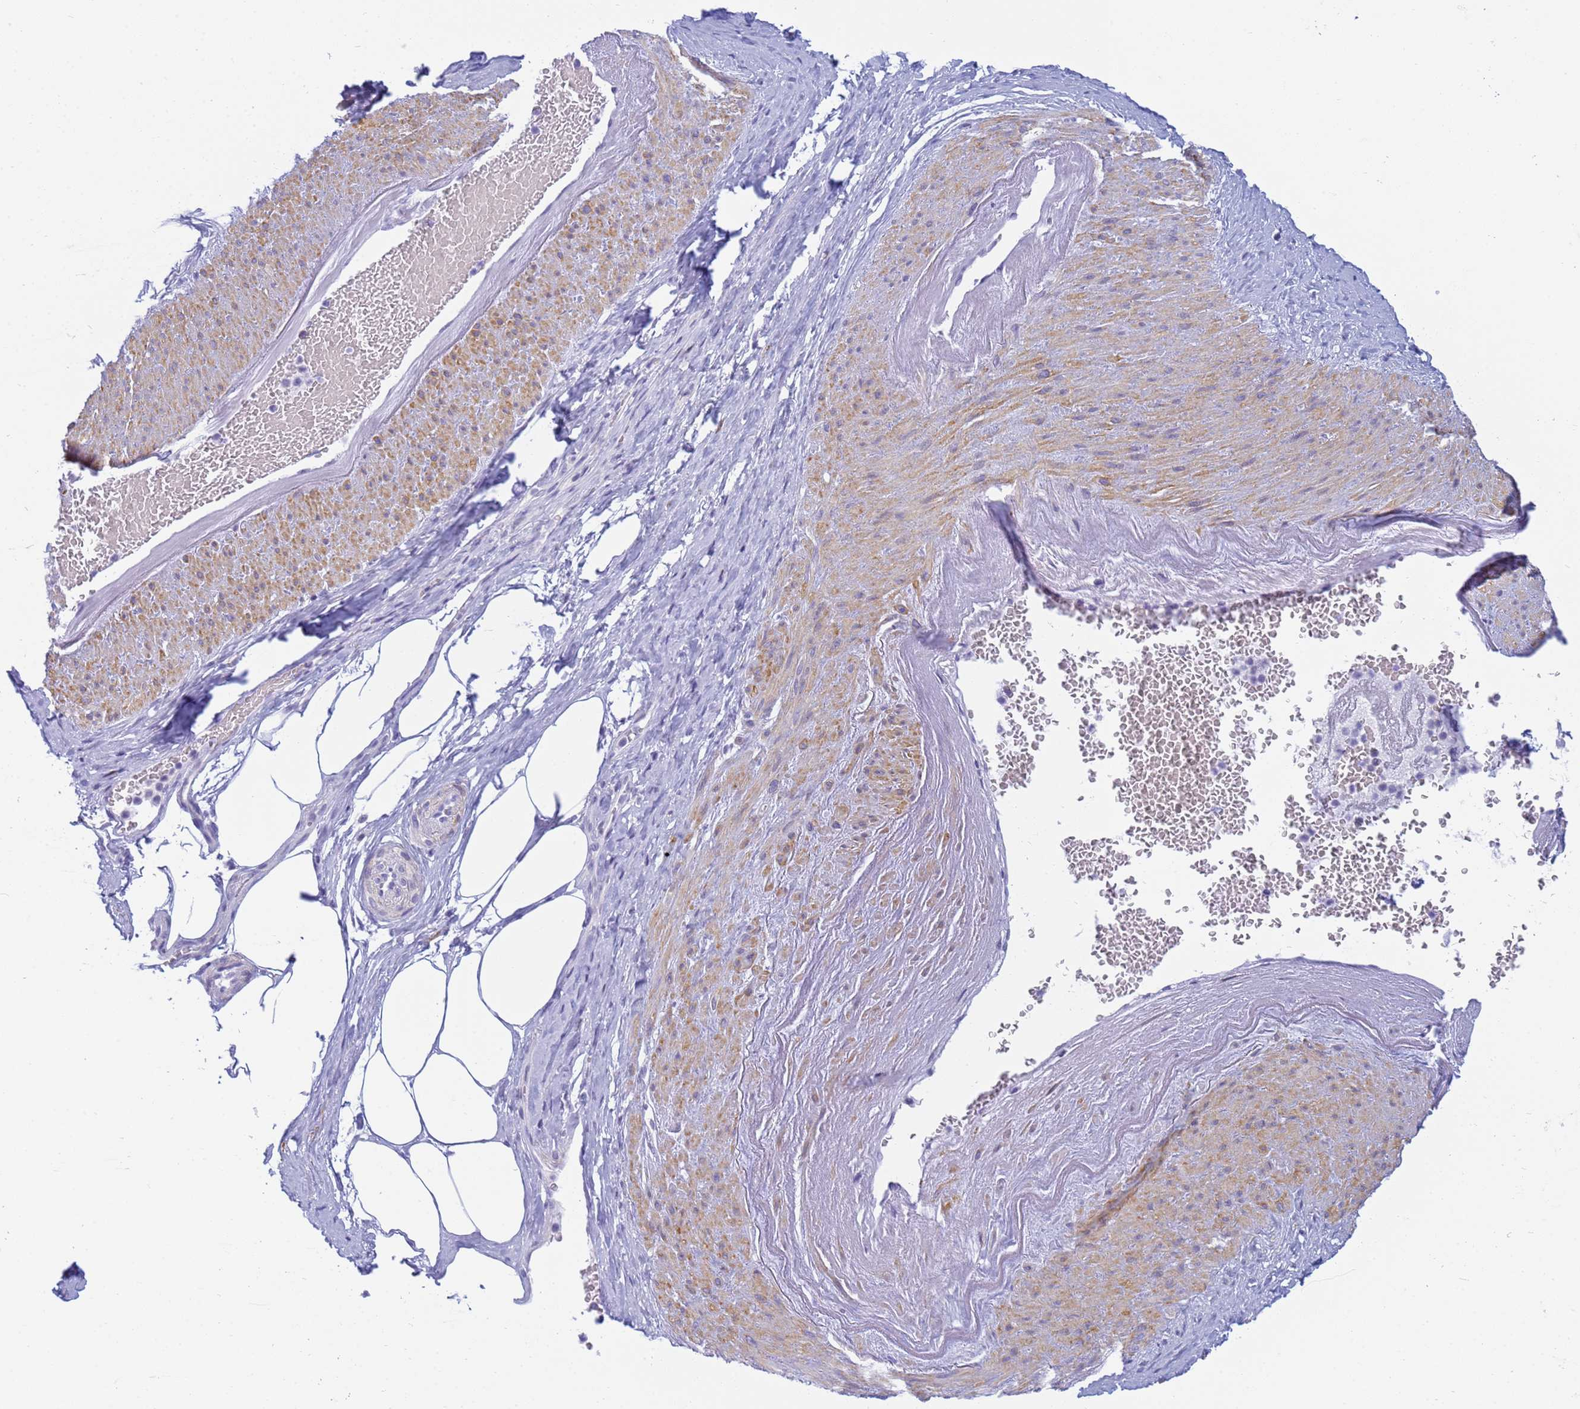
{"staining": {"intensity": "negative", "quantity": "none", "location": "none"}, "tissue": "adipose tissue", "cell_type": "Adipocytes", "image_type": "normal", "snomed": [{"axis": "morphology", "description": "Normal tissue, NOS"}, {"axis": "morphology", "description": "Adenocarcinoma, Low grade"}, {"axis": "topography", "description": "Prostate"}, {"axis": "topography", "description": "Peripheral nerve tissue"}], "caption": "The histopathology image shows no significant expression in adipocytes of adipose tissue. (DAB IHC visualized using brightfield microscopy, high magnification).", "gene": "SNX20", "patient": {"sex": "male", "age": 63}}